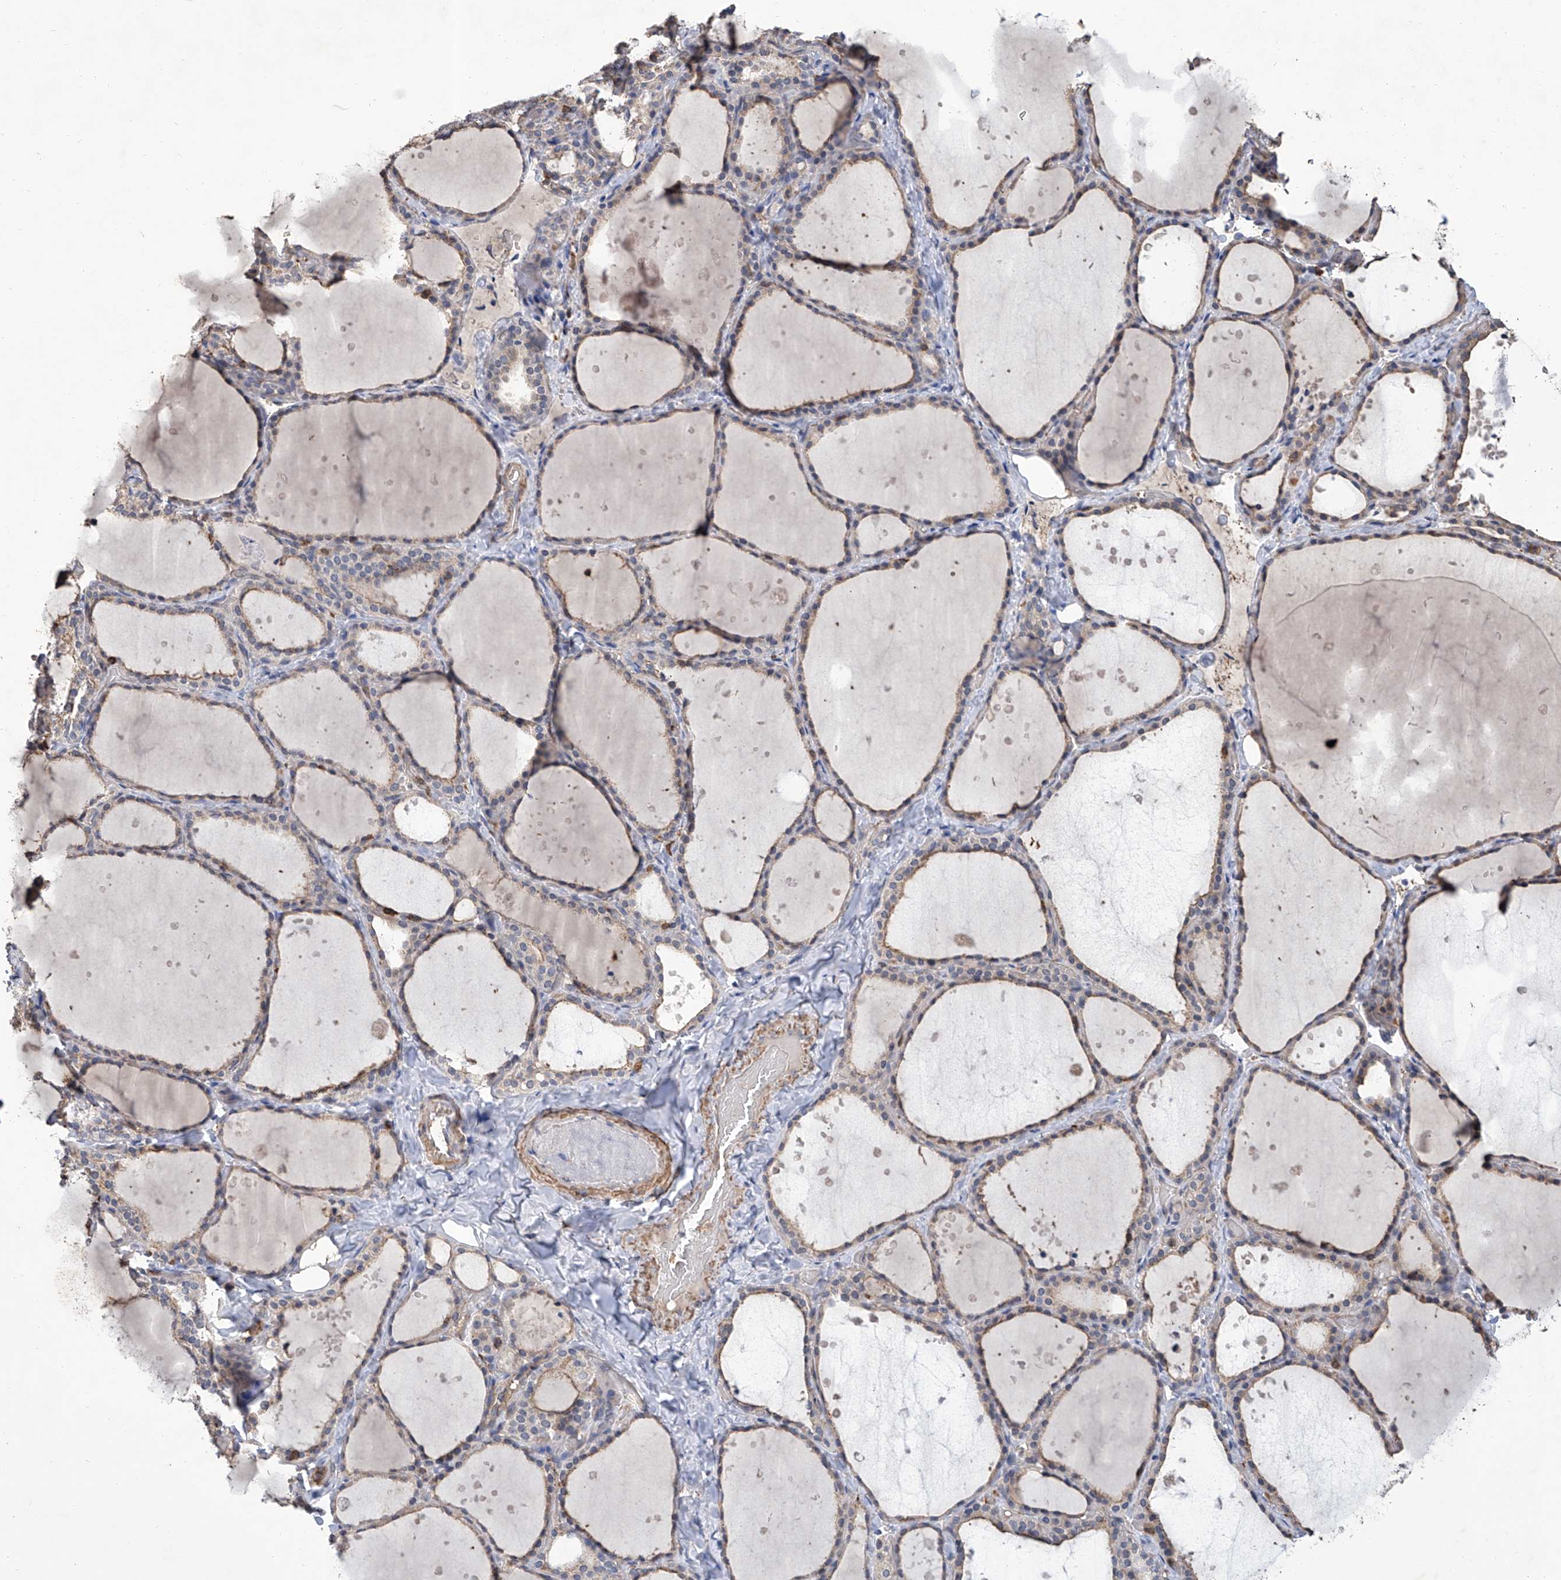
{"staining": {"intensity": "weak", "quantity": ">75%", "location": "cytoplasmic/membranous"}, "tissue": "thyroid gland", "cell_type": "Glandular cells", "image_type": "normal", "snomed": [{"axis": "morphology", "description": "Normal tissue, NOS"}, {"axis": "topography", "description": "Thyroid gland"}], "caption": "A photomicrograph of human thyroid gland stained for a protein reveals weak cytoplasmic/membranous brown staining in glandular cells. (DAB = brown stain, brightfield microscopy at high magnification).", "gene": "GPT", "patient": {"sex": "female", "age": 44}}